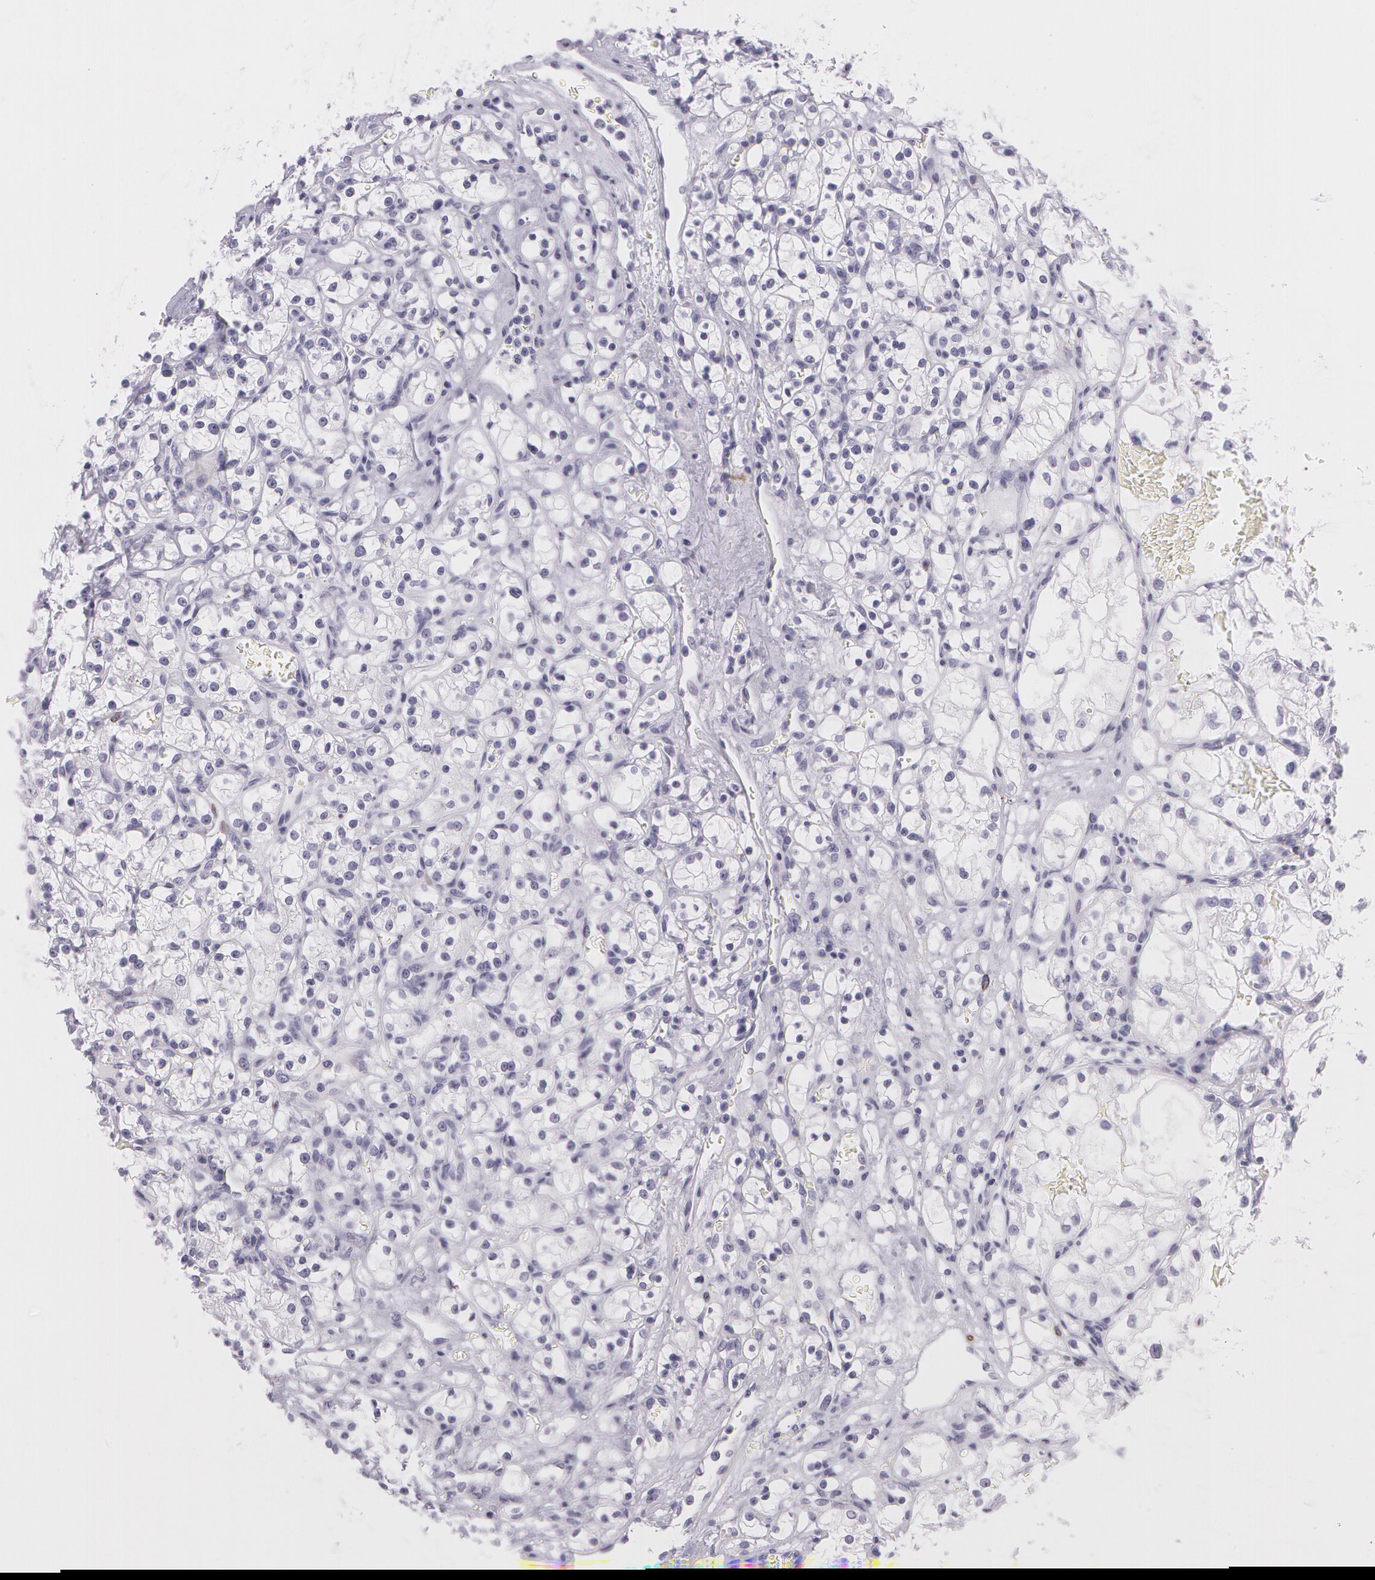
{"staining": {"intensity": "negative", "quantity": "none", "location": "none"}, "tissue": "renal cancer", "cell_type": "Tumor cells", "image_type": "cancer", "snomed": [{"axis": "morphology", "description": "Adenocarcinoma, NOS"}, {"axis": "topography", "description": "Kidney"}], "caption": "Renal cancer was stained to show a protein in brown. There is no significant positivity in tumor cells.", "gene": "SNCG", "patient": {"sex": "male", "age": 61}}